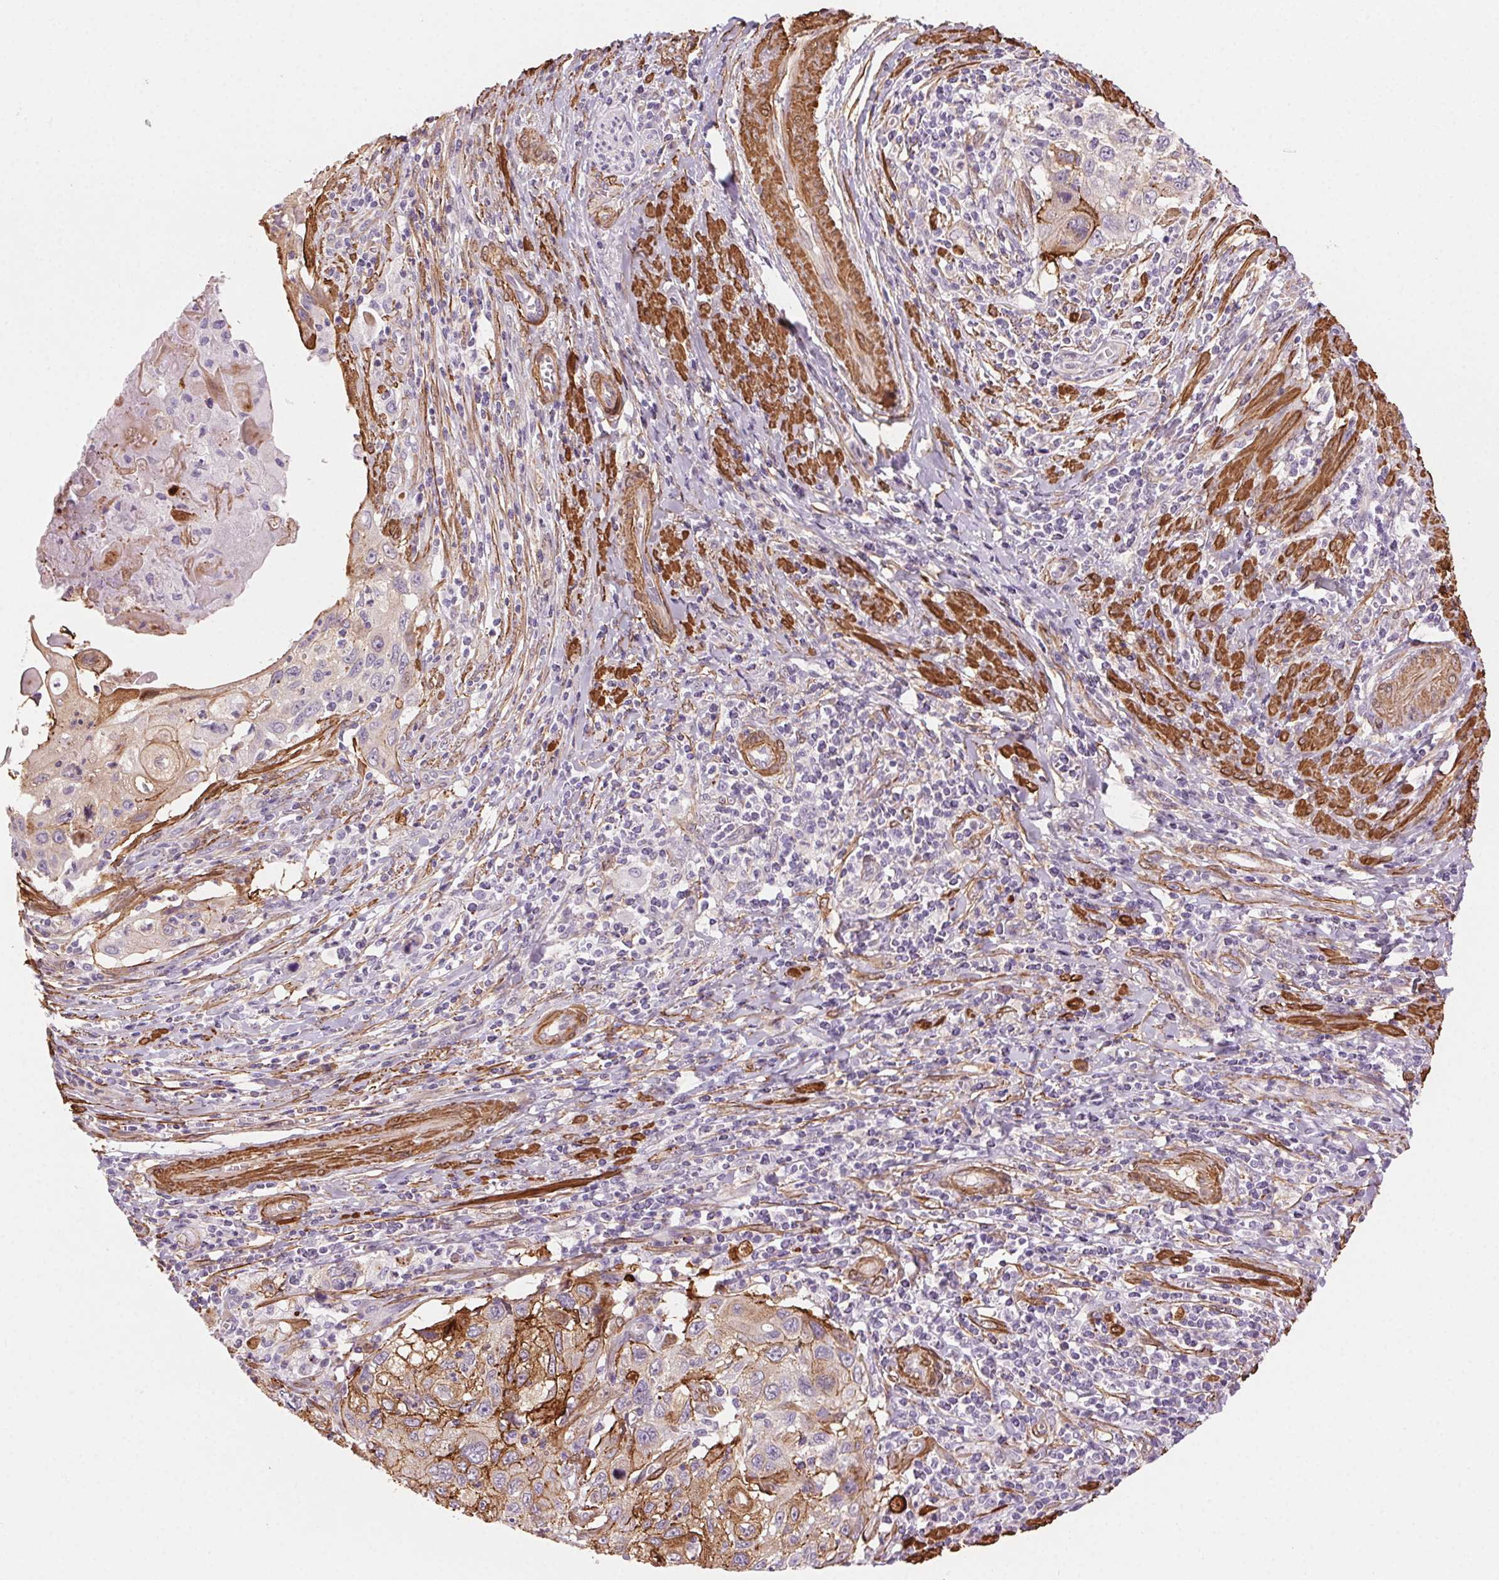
{"staining": {"intensity": "moderate", "quantity": ">75%", "location": "cytoplasmic/membranous"}, "tissue": "cervical cancer", "cell_type": "Tumor cells", "image_type": "cancer", "snomed": [{"axis": "morphology", "description": "Squamous cell carcinoma, NOS"}, {"axis": "topography", "description": "Cervix"}], "caption": "Immunohistochemical staining of cervical cancer shows medium levels of moderate cytoplasmic/membranous protein positivity in about >75% of tumor cells.", "gene": "GPX8", "patient": {"sex": "female", "age": 70}}